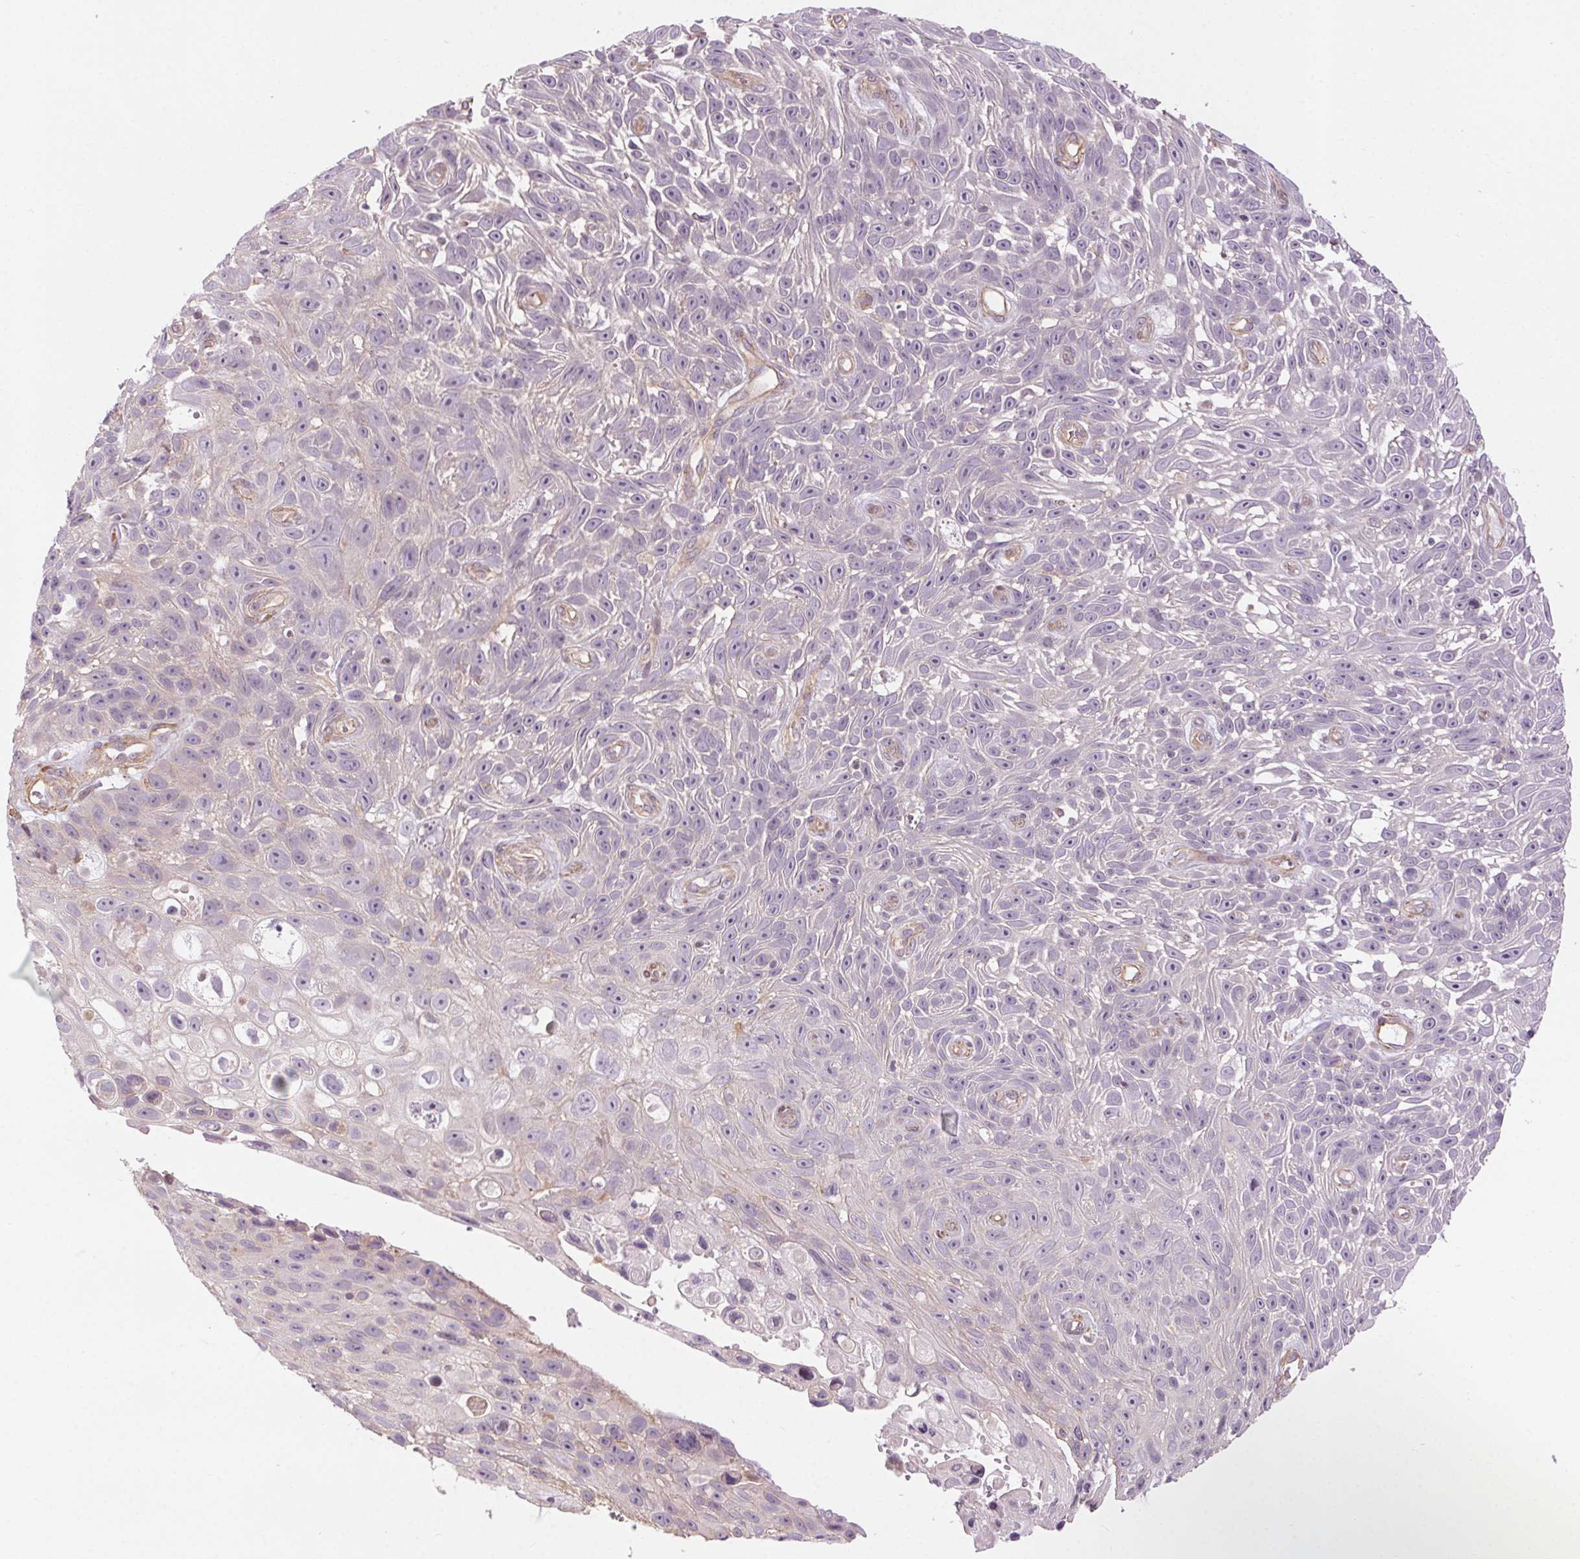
{"staining": {"intensity": "negative", "quantity": "none", "location": "none"}, "tissue": "skin cancer", "cell_type": "Tumor cells", "image_type": "cancer", "snomed": [{"axis": "morphology", "description": "Squamous cell carcinoma, NOS"}, {"axis": "topography", "description": "Skin"}], "caption": "This is an immunohistochemistry micrograph of human skin cancer. There is no staining in tumor cells.", "gene": "CCSER1", "patient": {"sex": "male", "age": 82}}